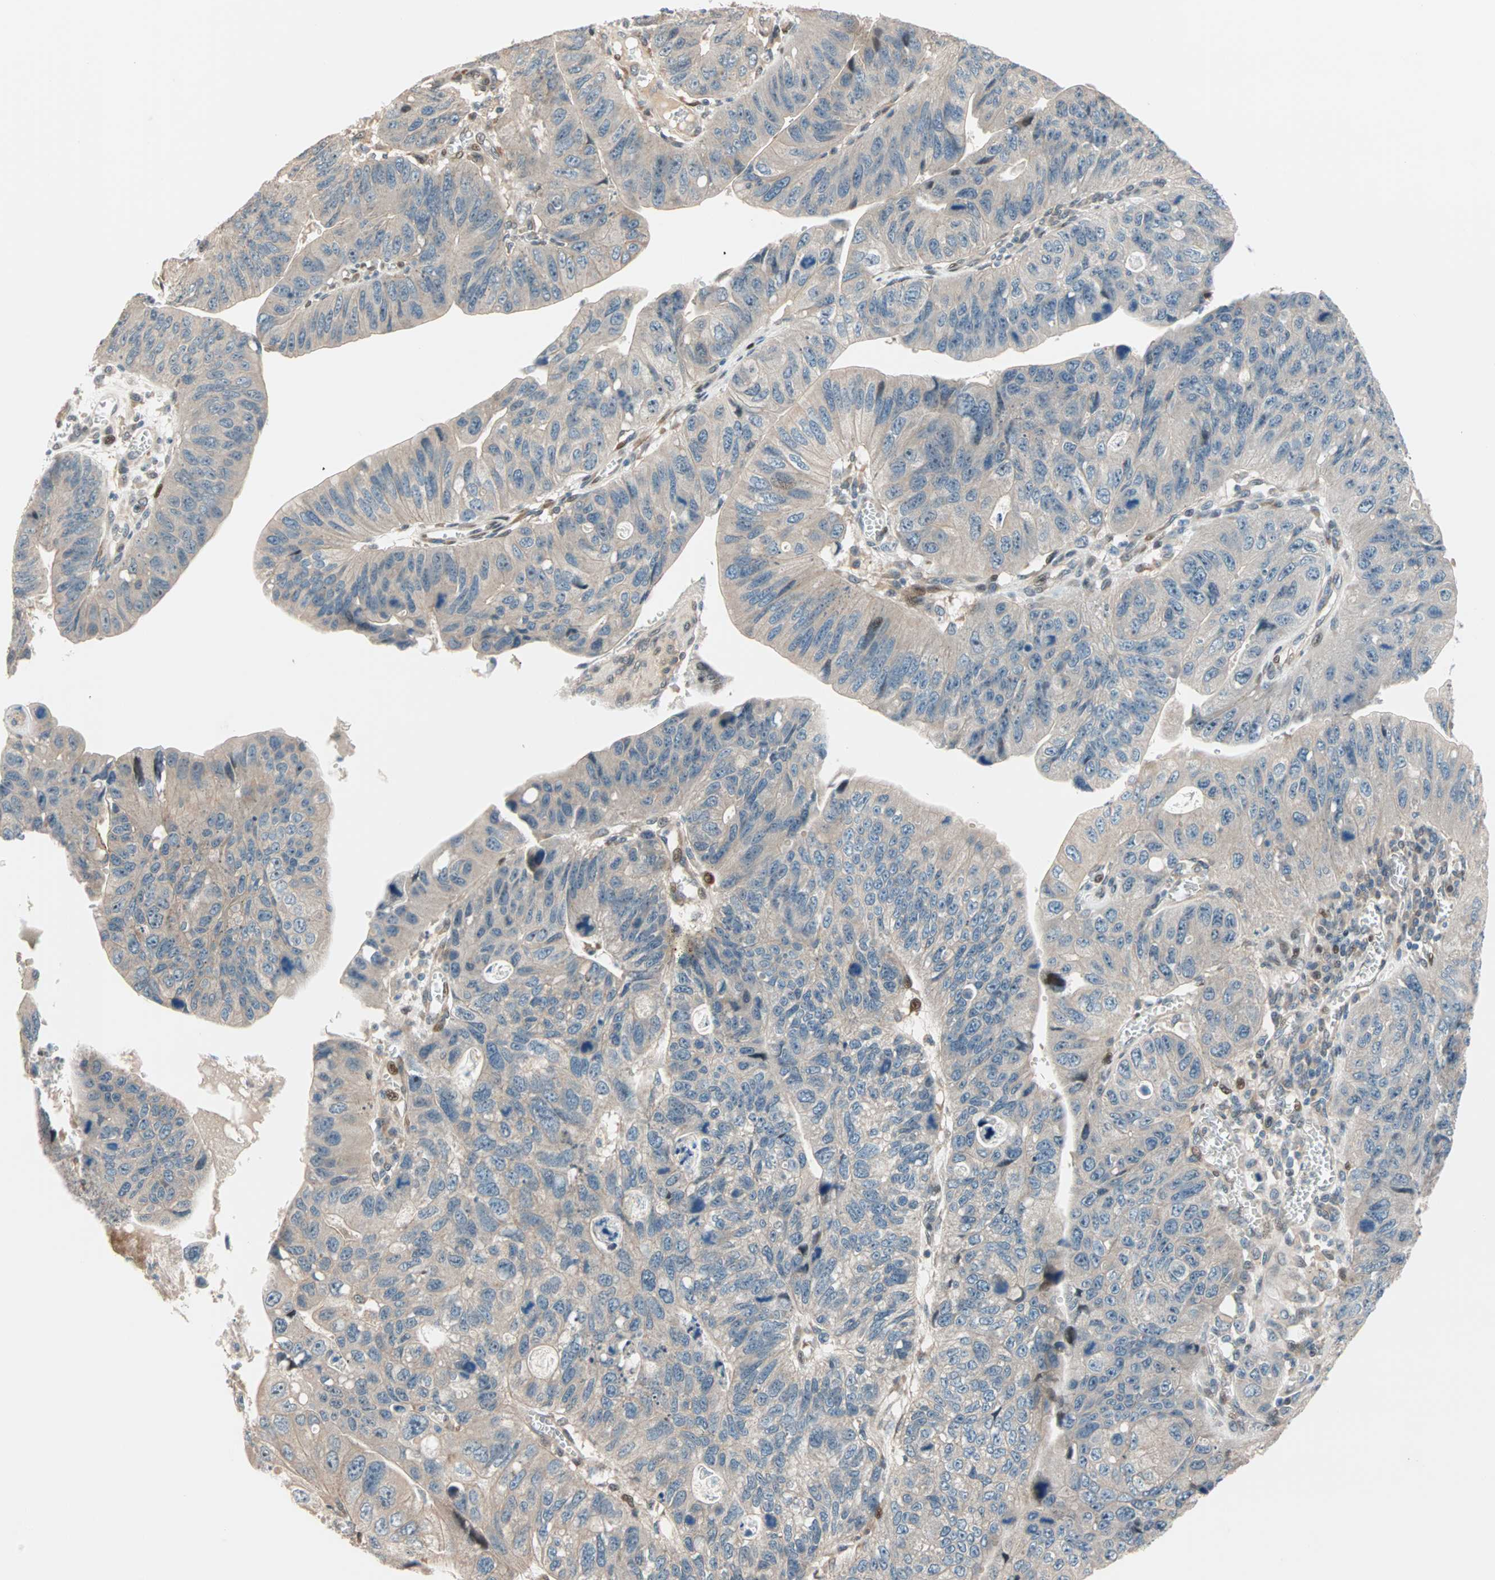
{"staining": {"intensity": "weak", "quantity": ">75%", "location": "cytoplasmic/membranous"}, "tissue": "stomach cancer", "cell_type": "Tumor cells", "image_type": "cancer", "snomed": [{"axis": "morphology", "description": "Adenocarcinoma, NOS"}, {"axis": "topography", "description": "Stomach"}], "caption": "Stomach cancer was stained to show a protein in brown. There is low levels of weak cytoplasmic/membranous expression in about >75% of tumor cells.", "gene": "HECW1", "patient": {"sex": "male", "age": 59}}